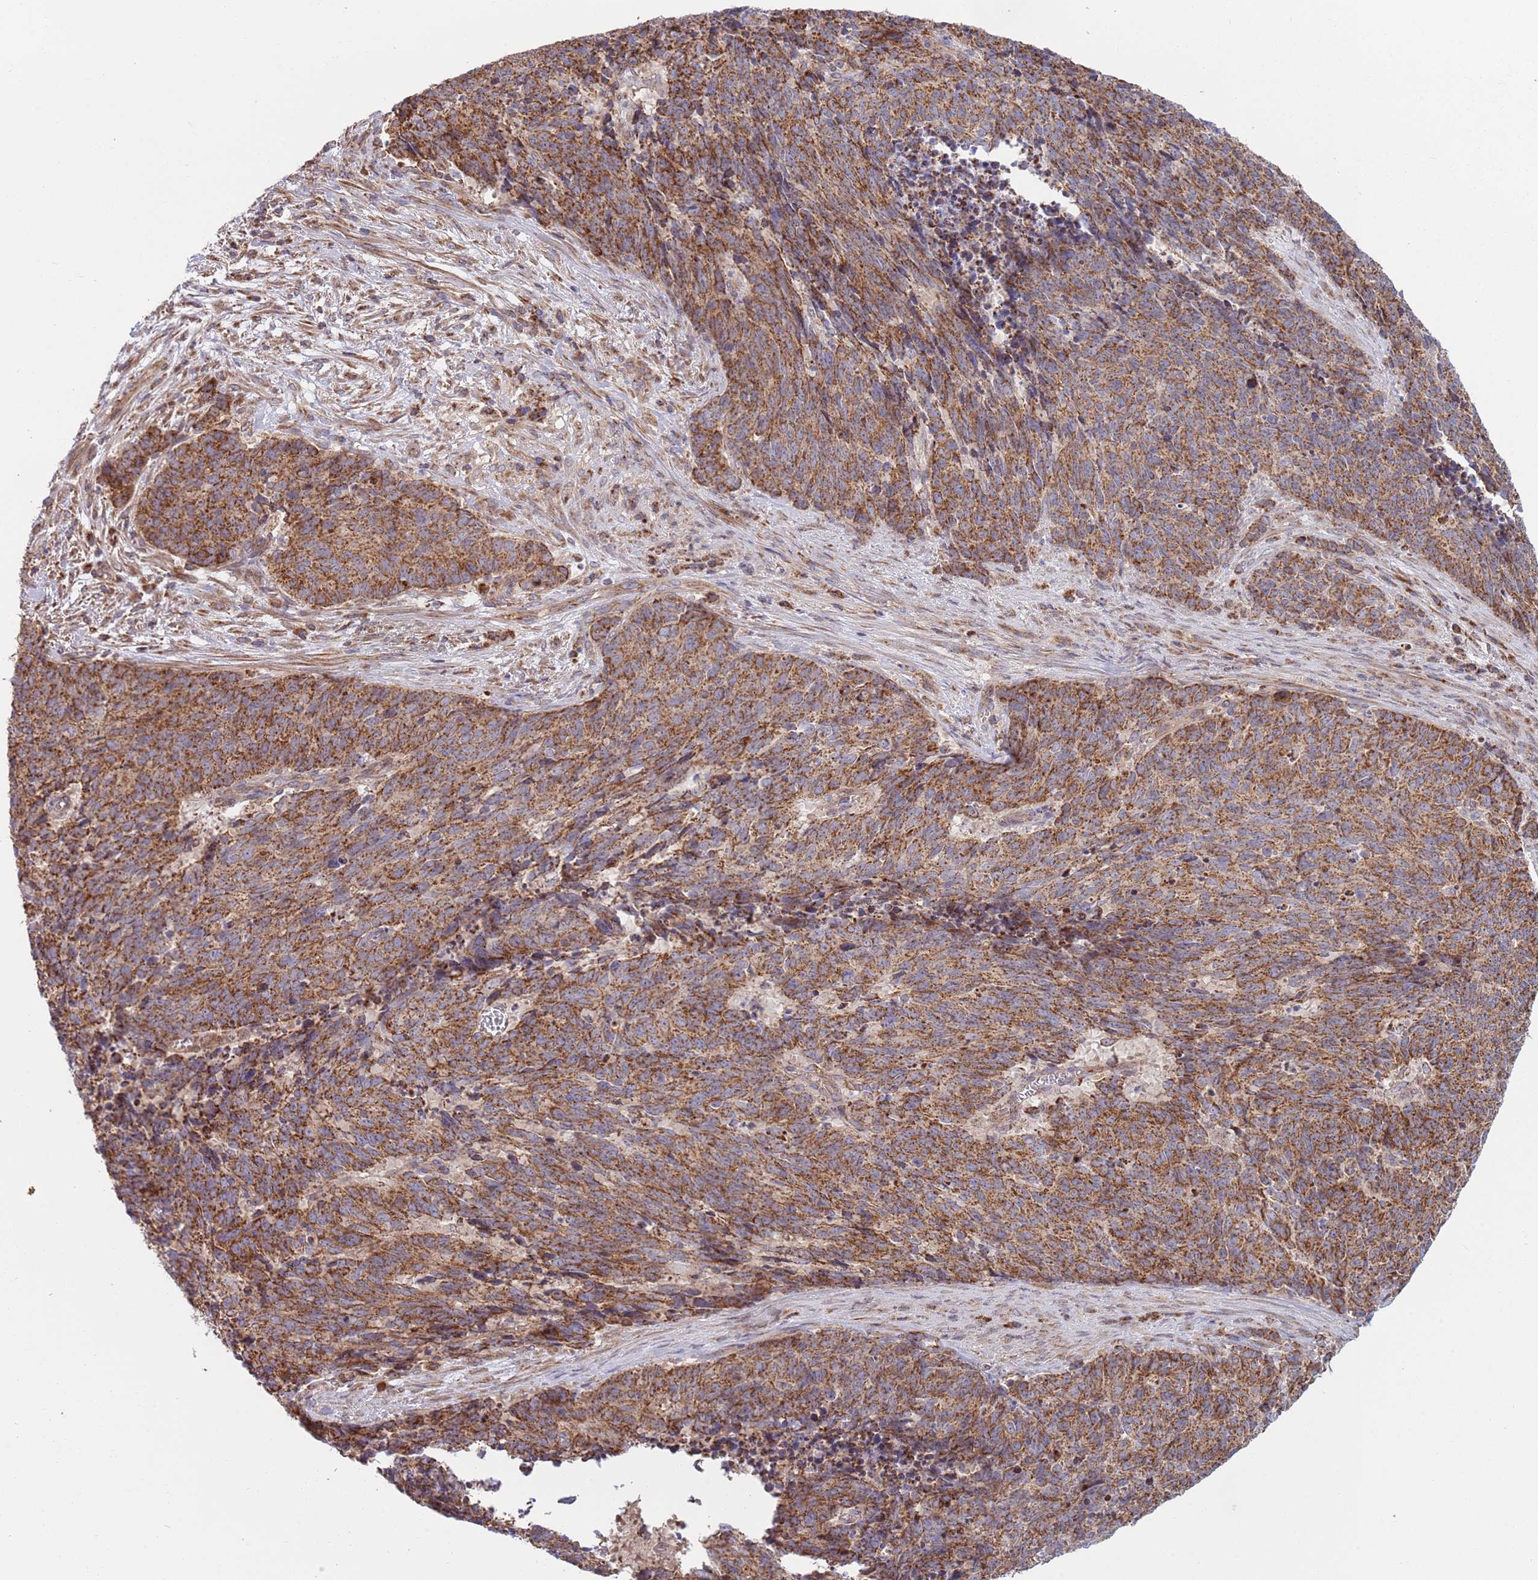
{"staining": {"intensity": "moderate", "quantity": ">75%", "location": "cytoplasmic/membranous"}, "tissue": "cervical cancer", "cell_type": "Tumor cells", "image_type": "cancer", "snomed": [{"axis": "morphology", "description": "Squamous cell carcinoma, NOS"}, {"axis": "topography", "description": "Cervix"}], "caption": "Protein staining shows moderate cytoplasmic/membranous positivity in approximately >75% of tumor cells in squamous cell carcinoma (cervical).", "gene": "ATP5PD", "patient": {"sex": "female", "age": 29}}